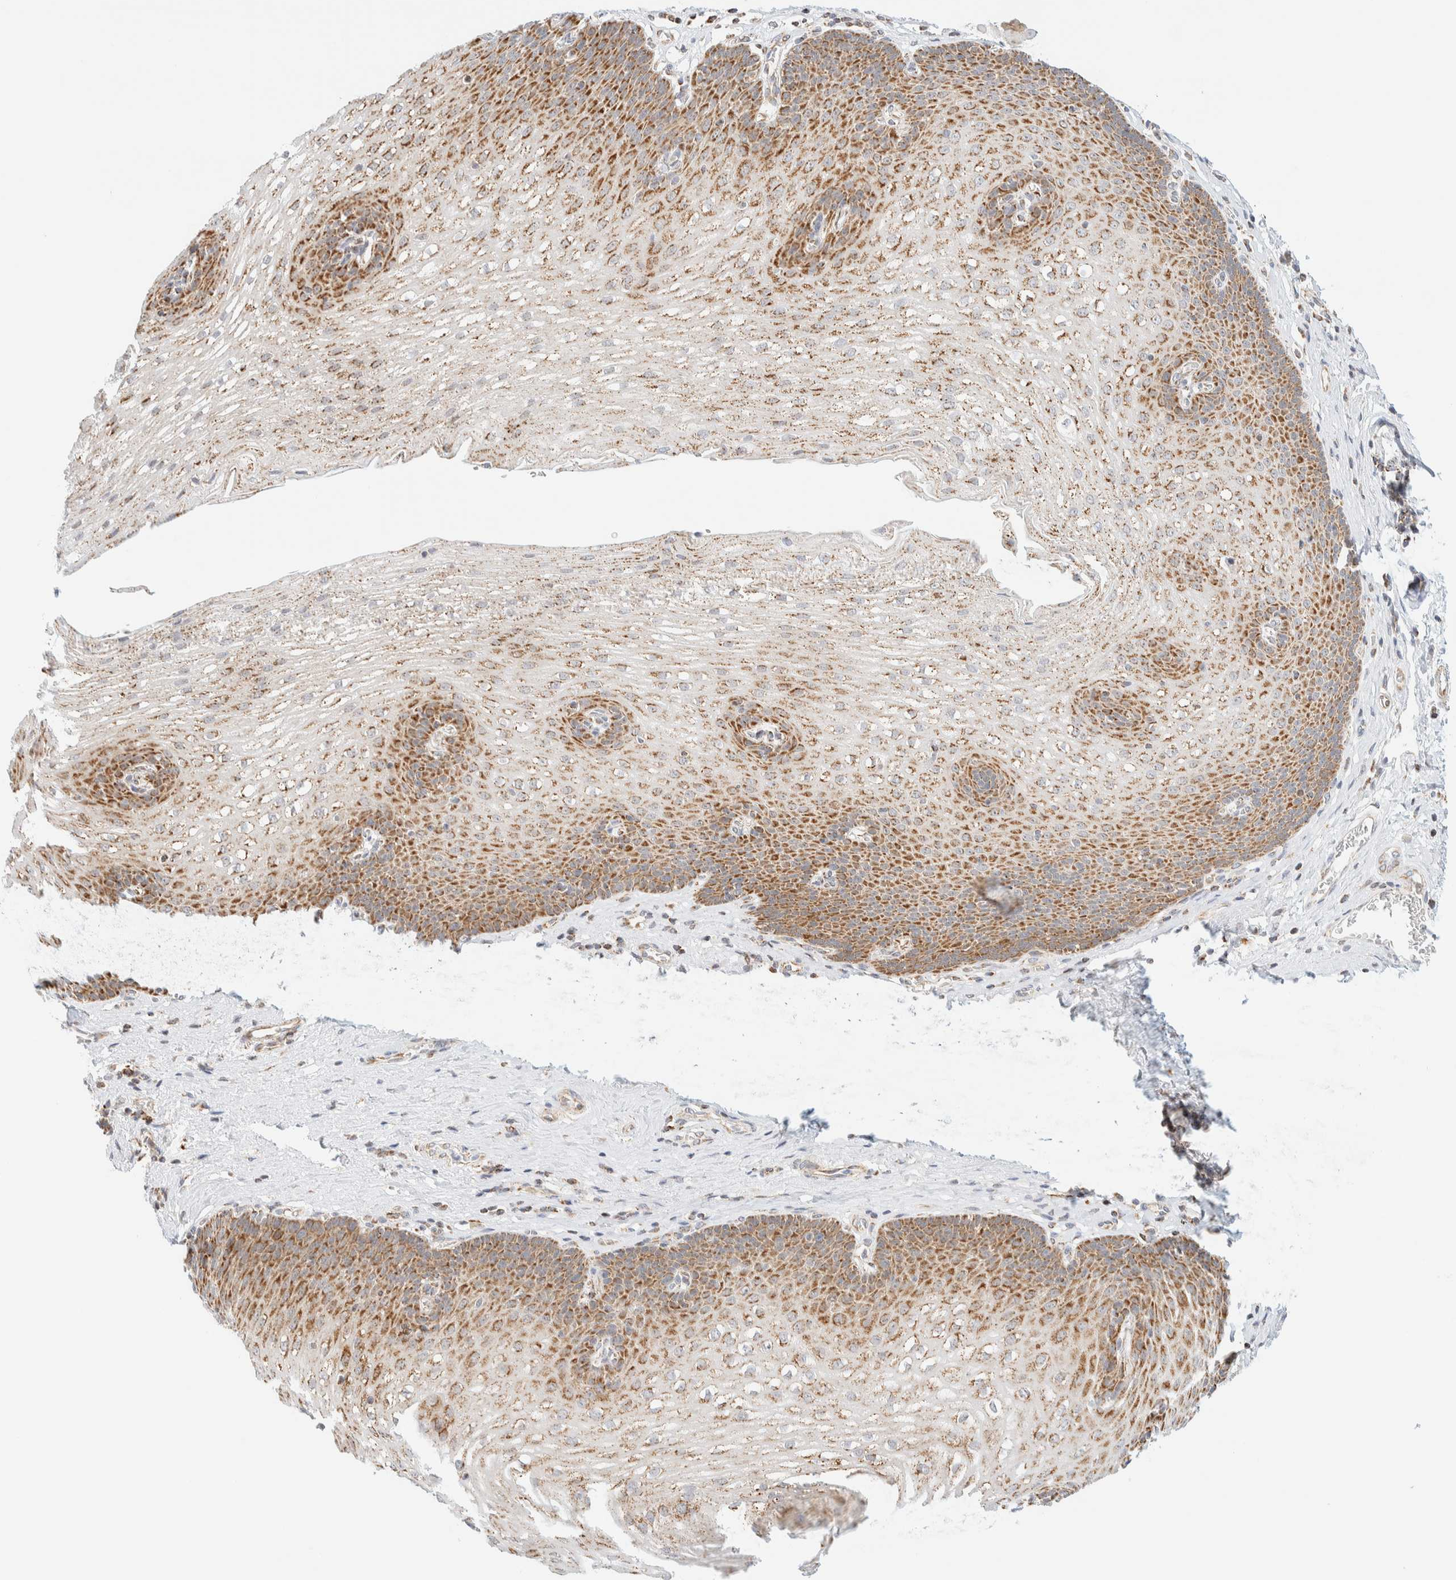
{"staining": {"intensity": "moderate", "quantity": ">75%", "location": "cytoplasmic/membranous"}, "tissue": "esophagus", "cell_type": "Squamous epithelial cells", "image_type": "normal", "snomed": [{"axis": "morphology", "description": "Normal tissue, NOS"}, {"axis": "topography", "description": "Esophagus"}], "caption": "Immunohistochemistry image of unremarkable esophagus: esophagus stained using IHC displays medium levels of moderate protein expression localized specifically in the cytoplasmic/membranous of squamous epithelial cells, appearing as a cytoplasmic/membranous brown color.", "gene": "PPM1K", "patient": {"sex": "male", "age": 48}}